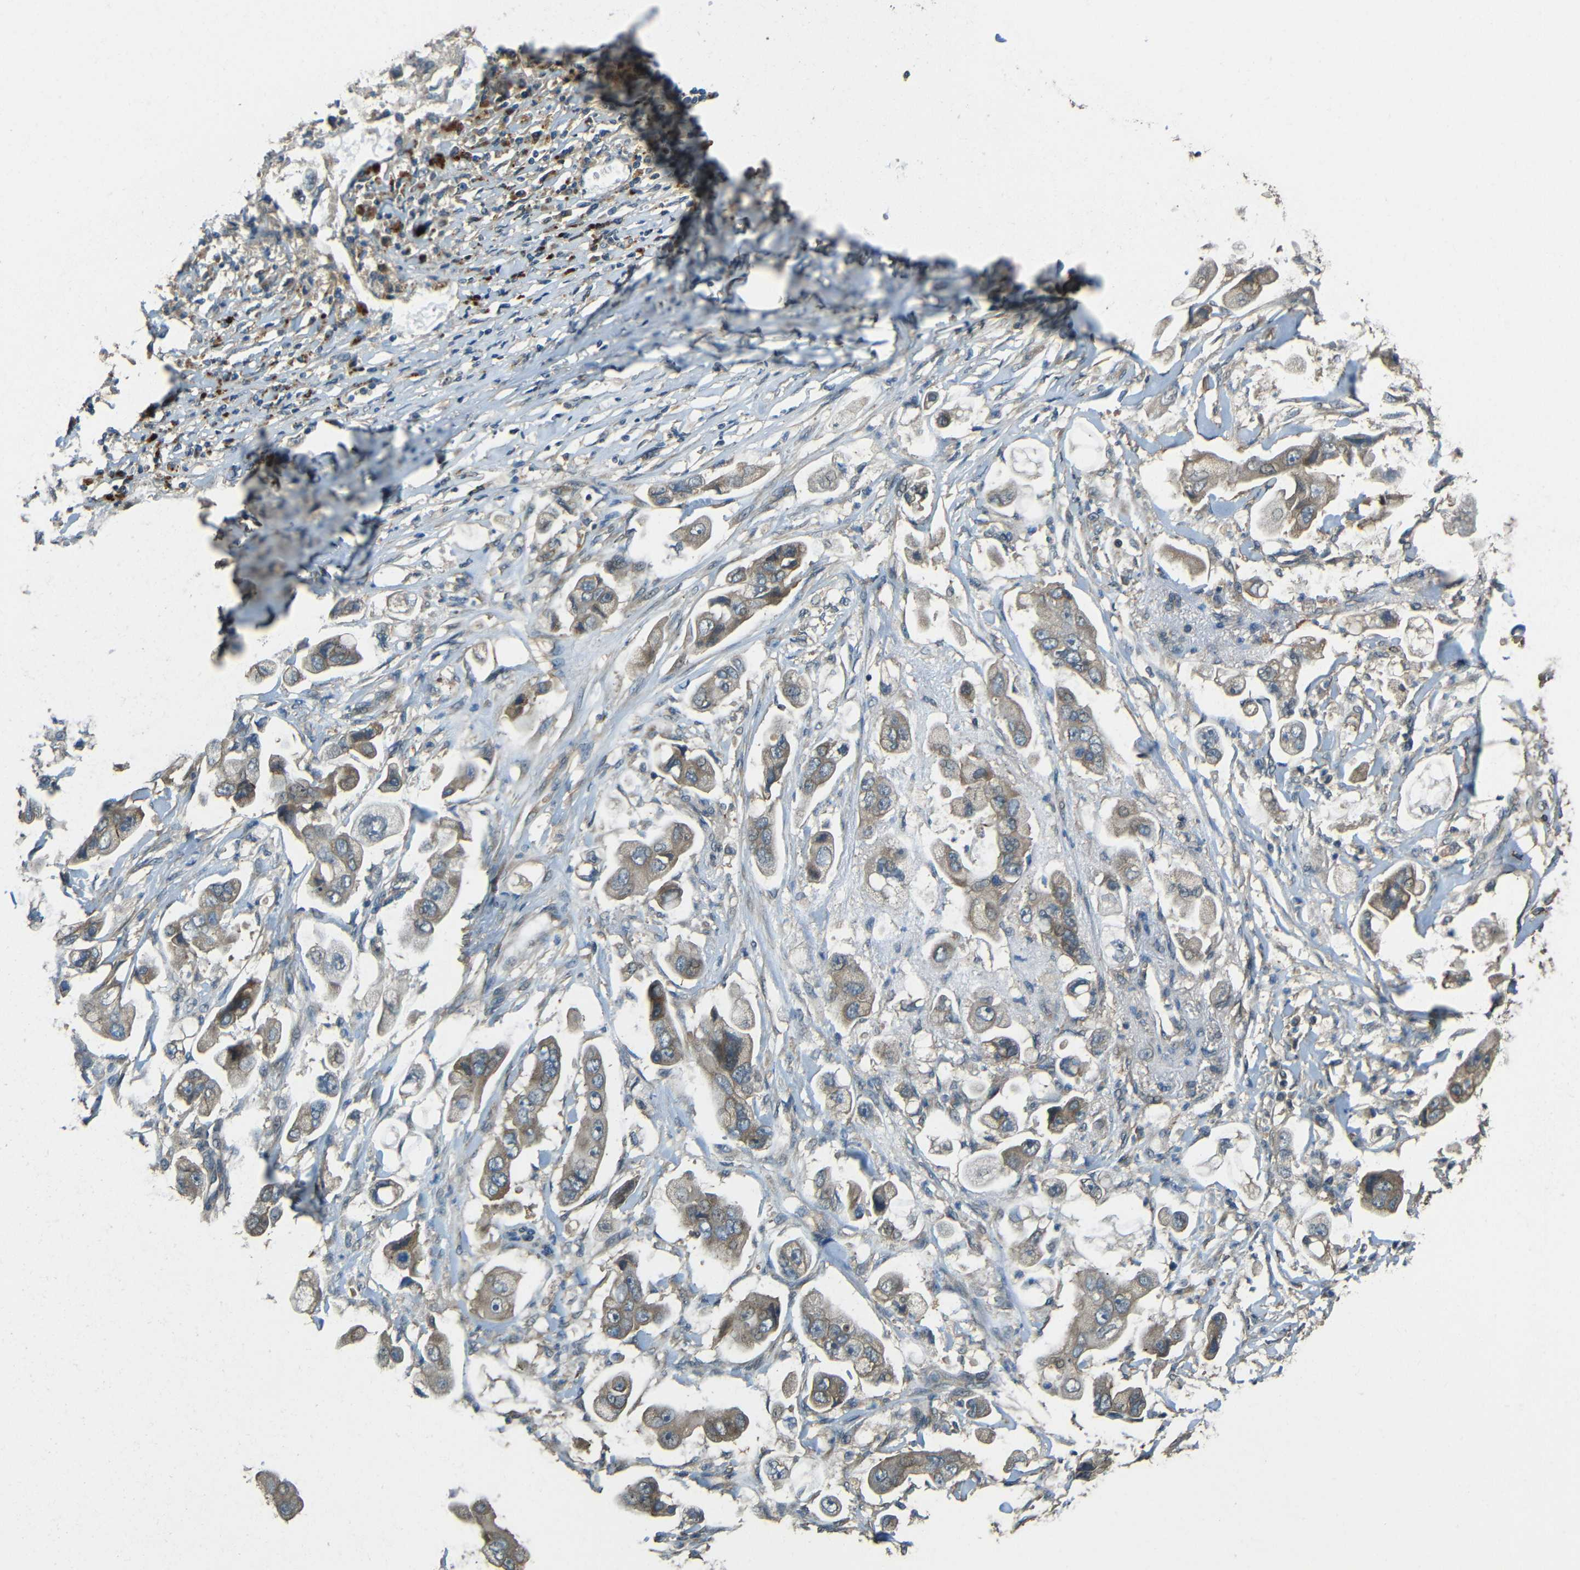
{"staining": {"intensity": "moderate", "quantity": ">75%", "location": "cytoplasmic/membranous"}, "tissue": "stomach cancer", "cell_type": "Tumor cells", "image_type": "cancer", "snomed": [{"axis": "morphology", "description": "Adenocarcinoma, NOS"}, {"axis": "topography", "description": "Stomach"}], "caption": "High-magnification brightfield microscopy of stomach cancer stained with DAB (3,3'-diaminobenzidine) (brown) and counterstained with hematoxylin (blue). tumor cells exhibit moderate cytoplasmic/membranous expression is seen in about>75% of cells.", "gene": "ACACA", "patient": {"sex": "male", "age": 62}}